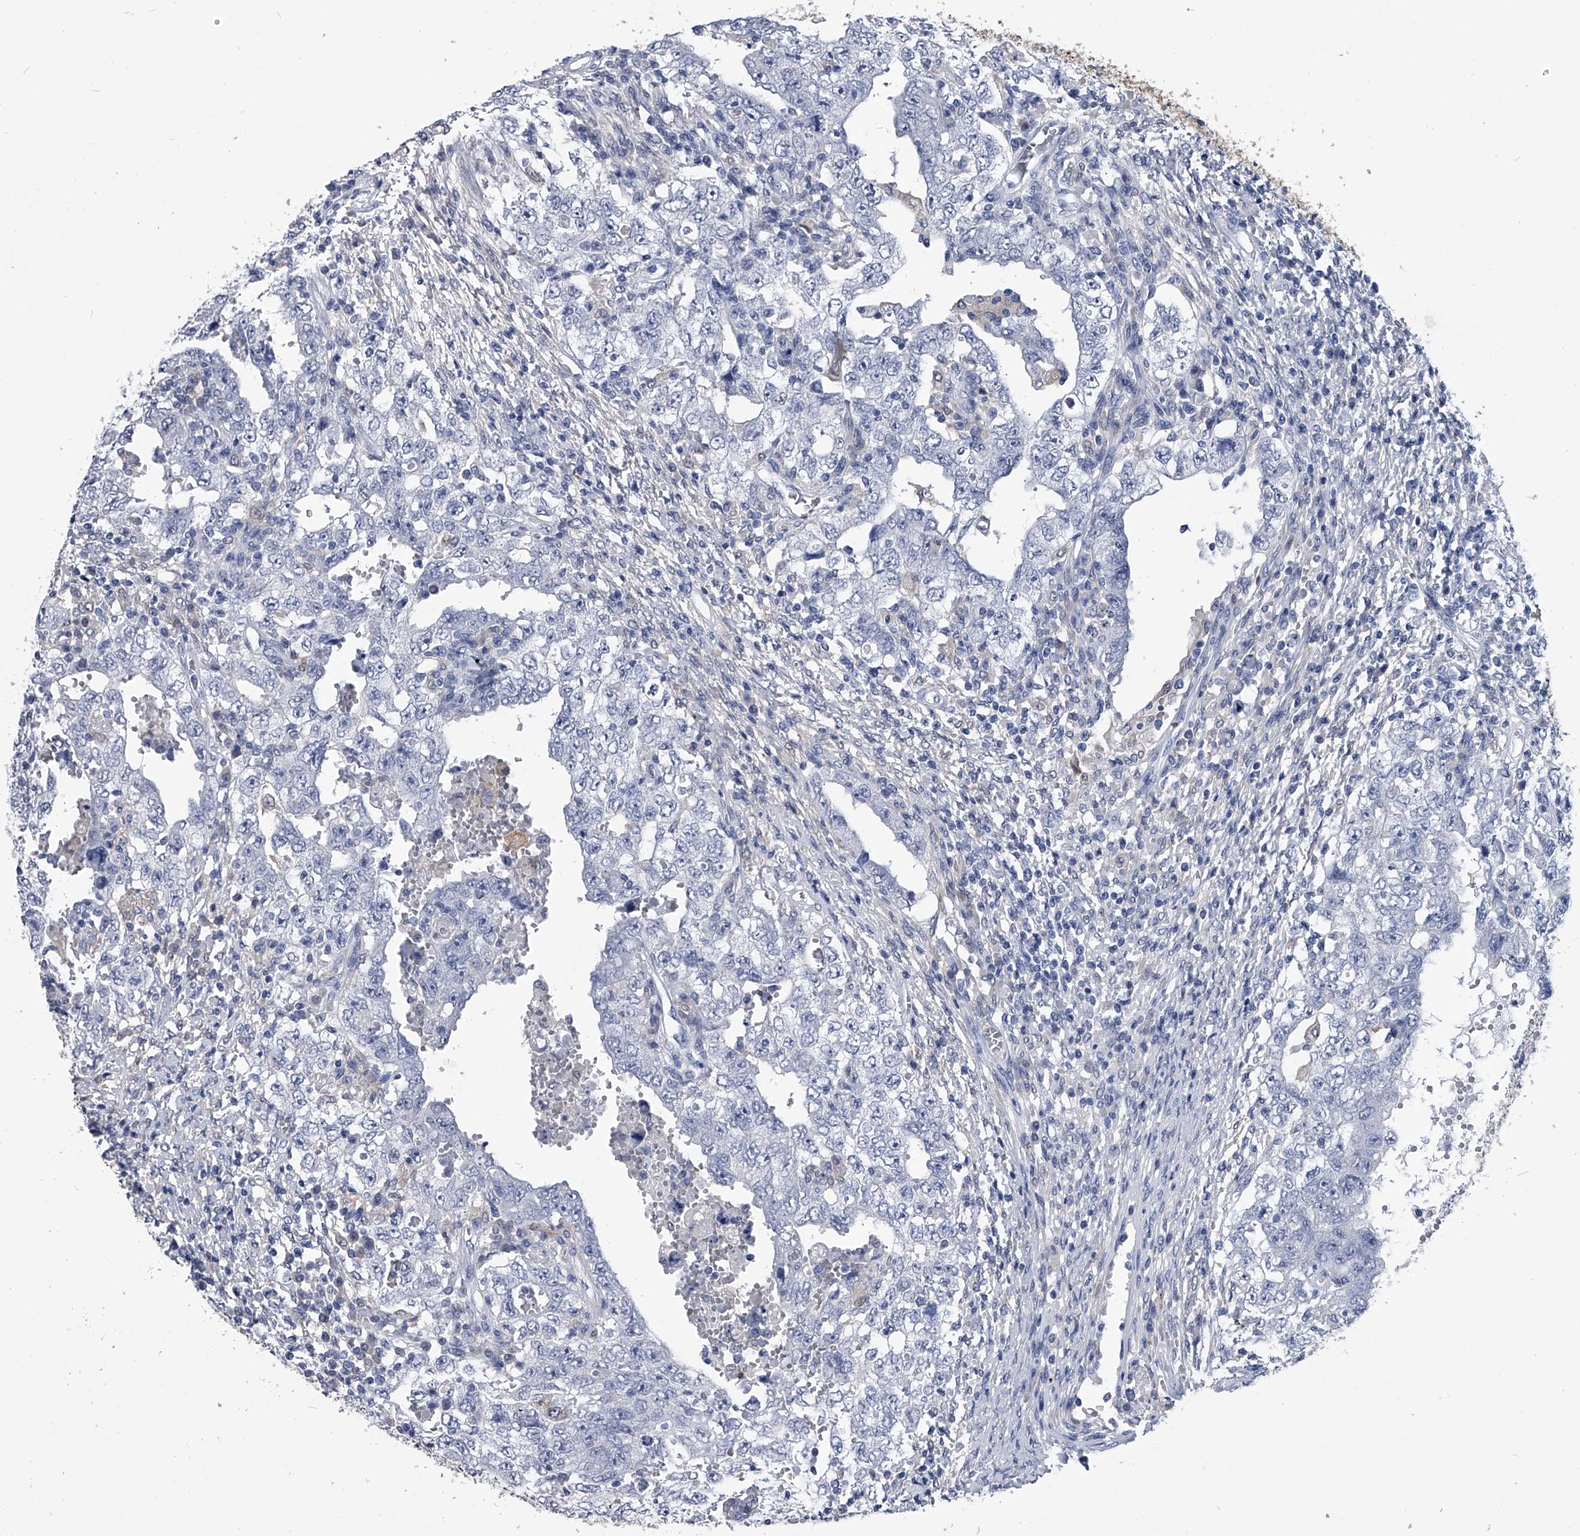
{"staining": {"intensity": "negative", "quantity": "none", "location": "none"}, "tissue": "testis cancer", "cell_type": "Tumor cells", "image_type": "cancer", "snomed": [{"axis": "morphology", "description": "Carcinoma, Embryonal, NOS"}, {"axis": "topography", "description": "Testis"}], "caption": "Tumor cells show no significant staining in testis cancer (embryonal carcinoma).", "gene": "PDXK", "patient": {"sex": "male", "age": 26}}